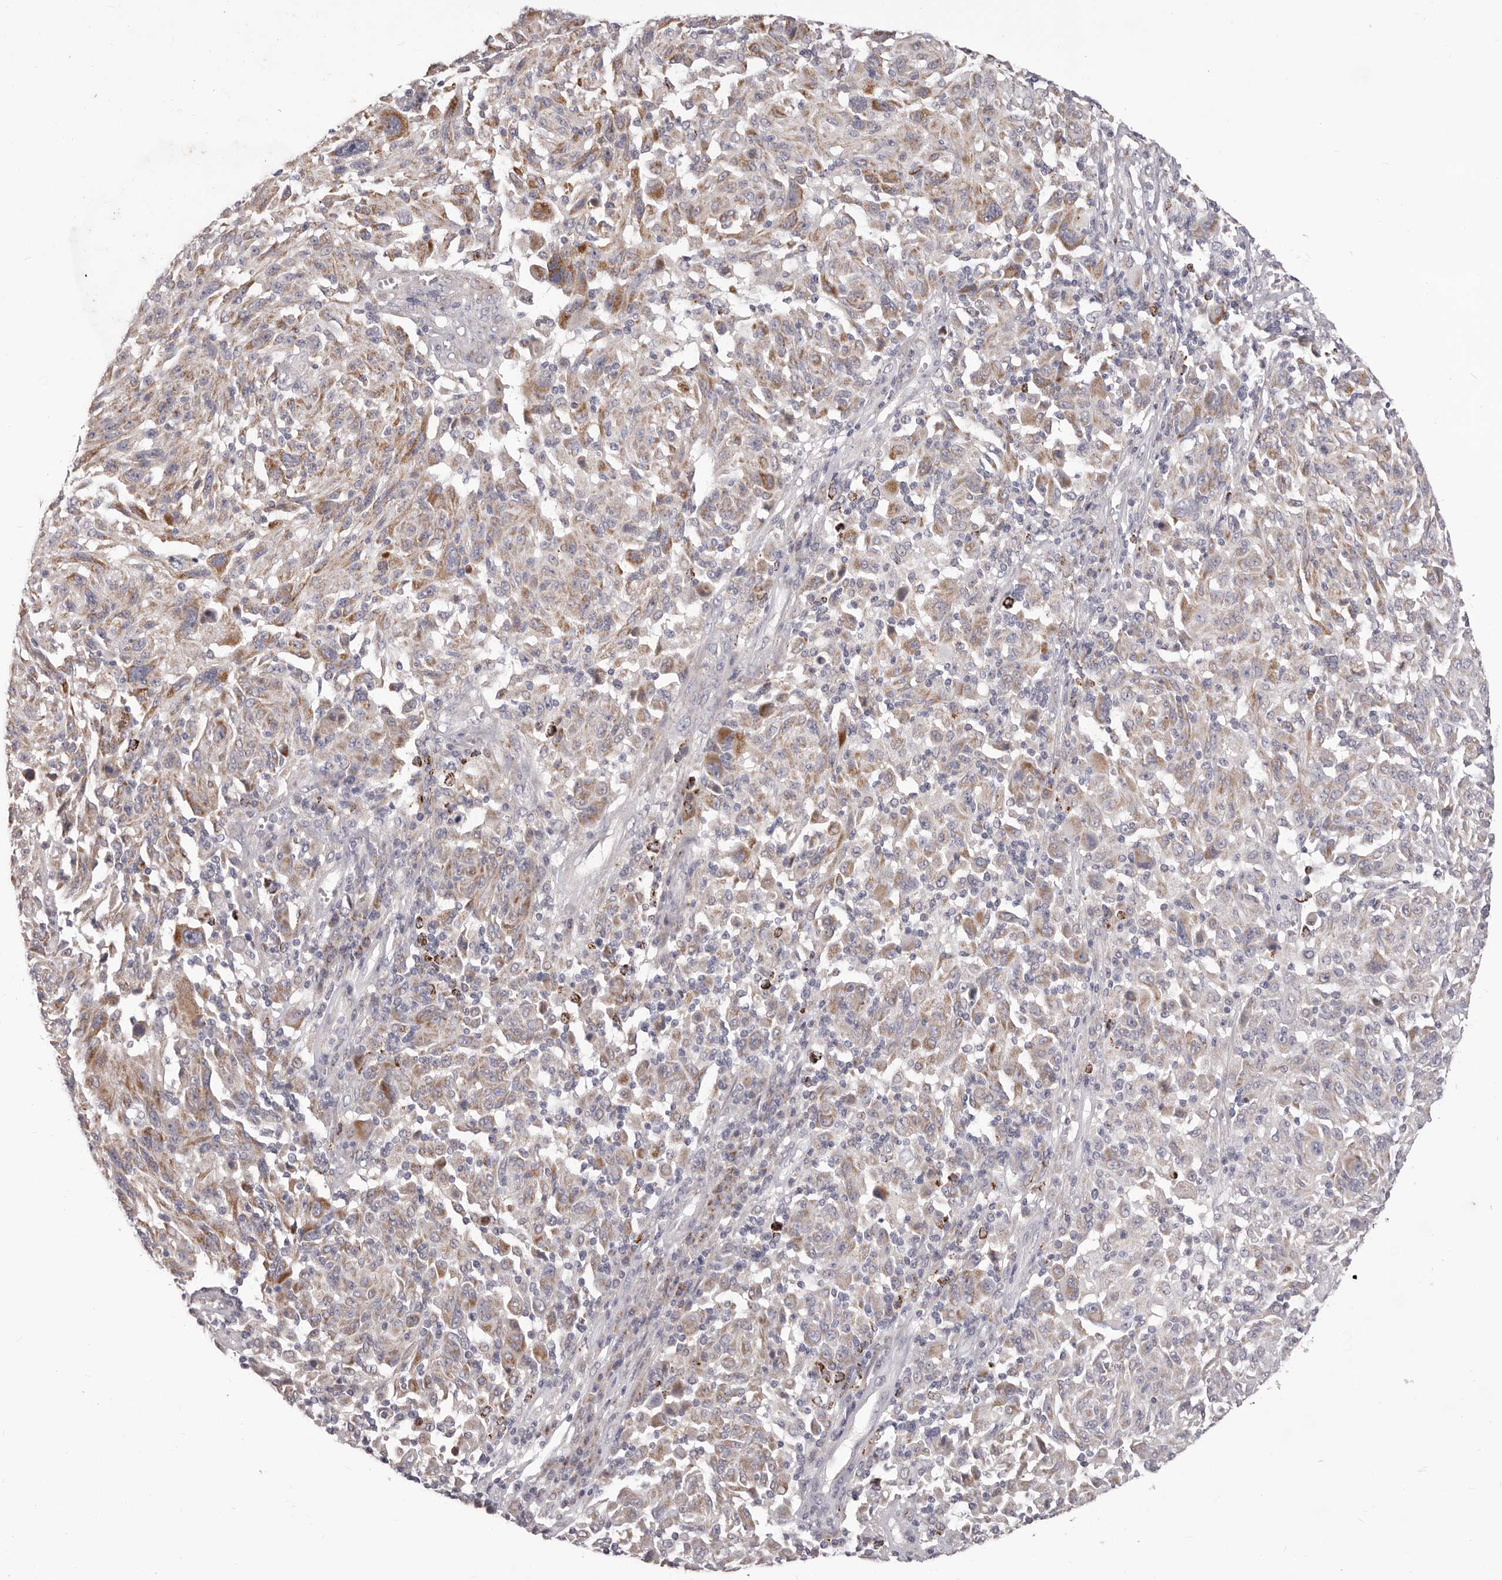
{"staining": {"intensity": "moderate", "quantity": "<25%", "location": "cytoplasmic/membranous"}, "tissue": "melanoma", "cell_type": "Tumor cells", "image_type": "cancer", "snomed": [{"axis": "morphology", "description": "Malignant melanoma, NOS"}, {"axis": "topography", "description": "Skin"}], "caption": "A low amount of moderate cytoplasmic/membranous positivity is seen in about <25% of tumor cells in malignant melanoma tissue. (Stains: DAB (3,3'-diaminobenzidine) in brown, nuclei in blue, Microscopy: brightfield microscopy at high magnification).", "gene": "PRMT2", "patient": {"sex": "male", "age": 53}}